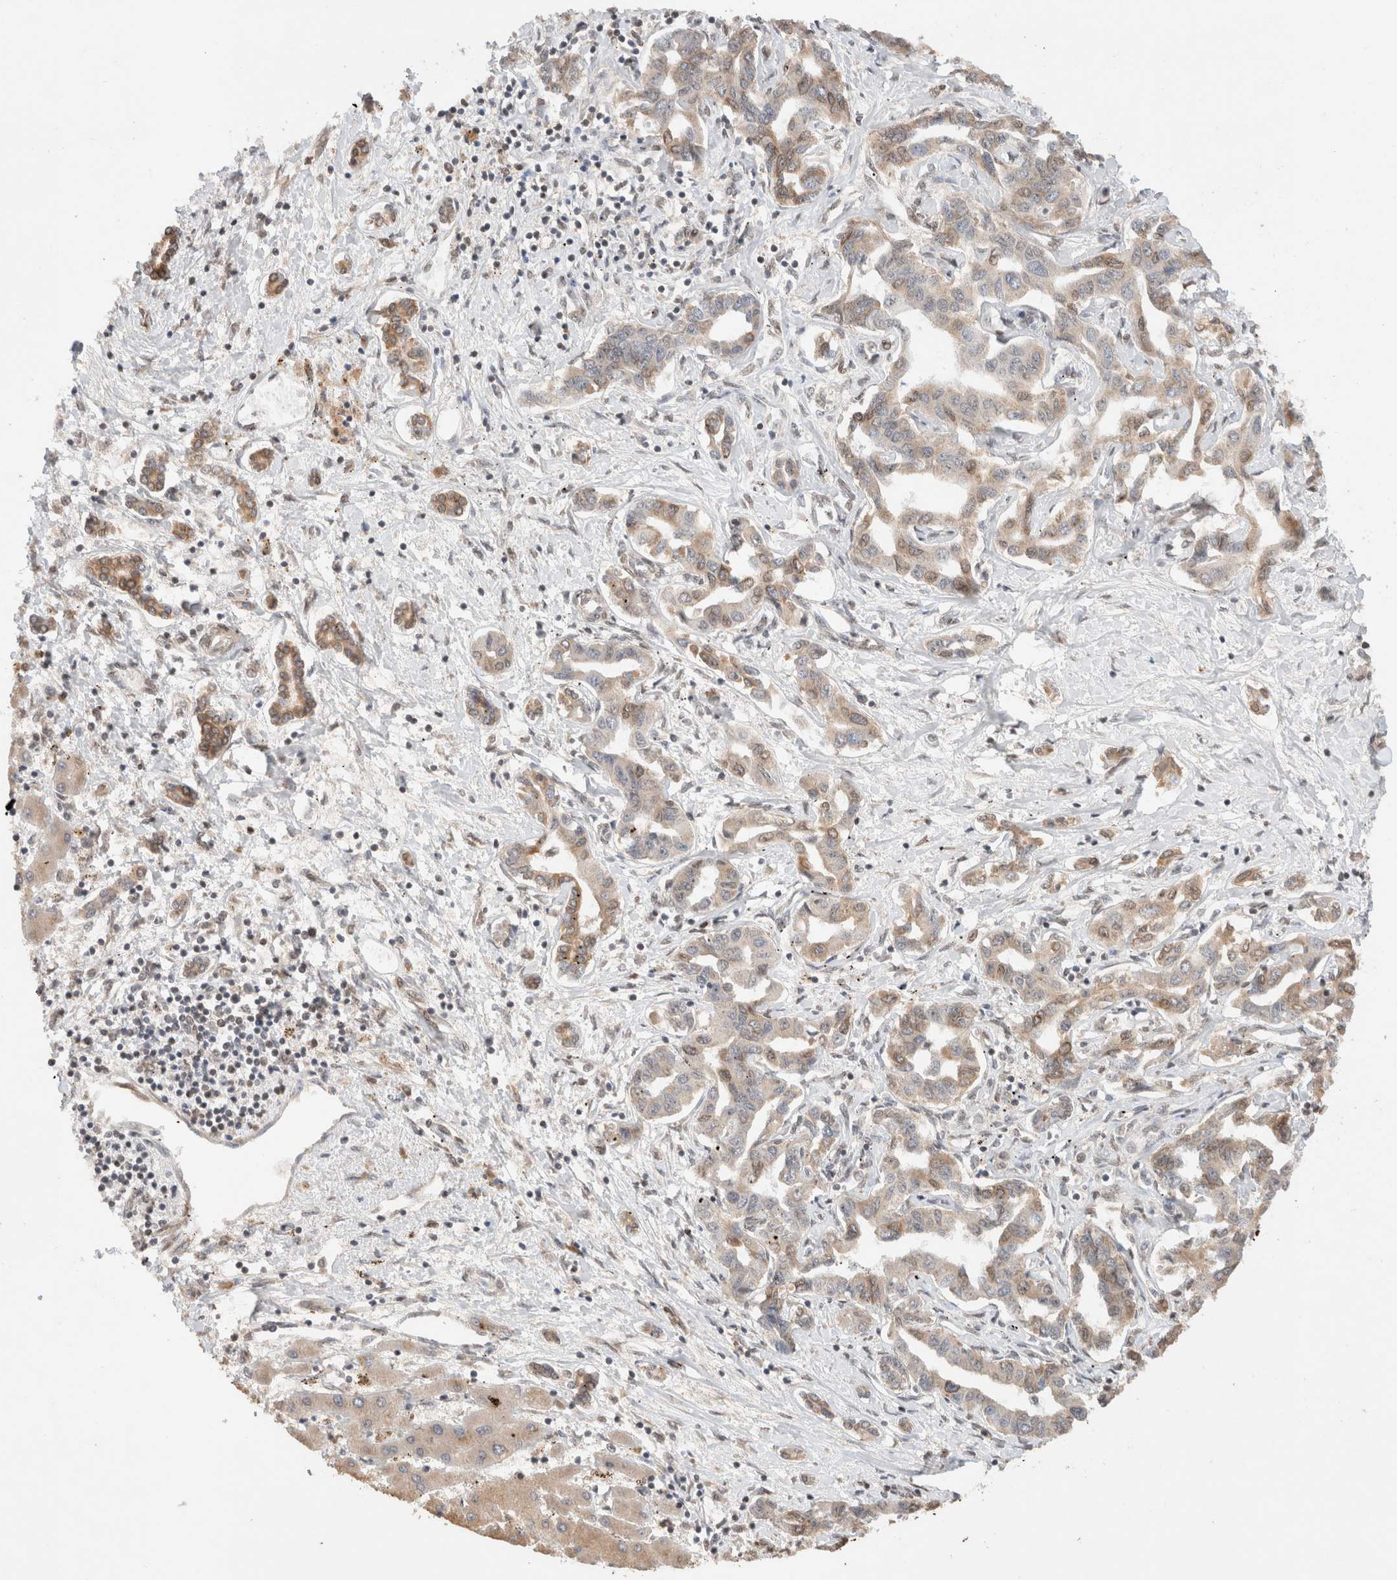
{"staining": {"intensity": "weak", "quantity": ">75%", "location": "cytoplasmic/membranous,nuclear"}, "tissue": "liver cancer", "cell_type": "Tumor cells", "image_type": "cancer", "snomed": [{"axis": "morphology", "description": "Cholangiocarcinoma"}, {"axis": "topography", "description": "Liver"}], "caption": "Liver cancer stained for a protein exhibits weak cytoplasmic/membranous and nuclear positivity in tumor cells.", "gene": "TPR", "patient": {"sex": "male", "age": 59}}